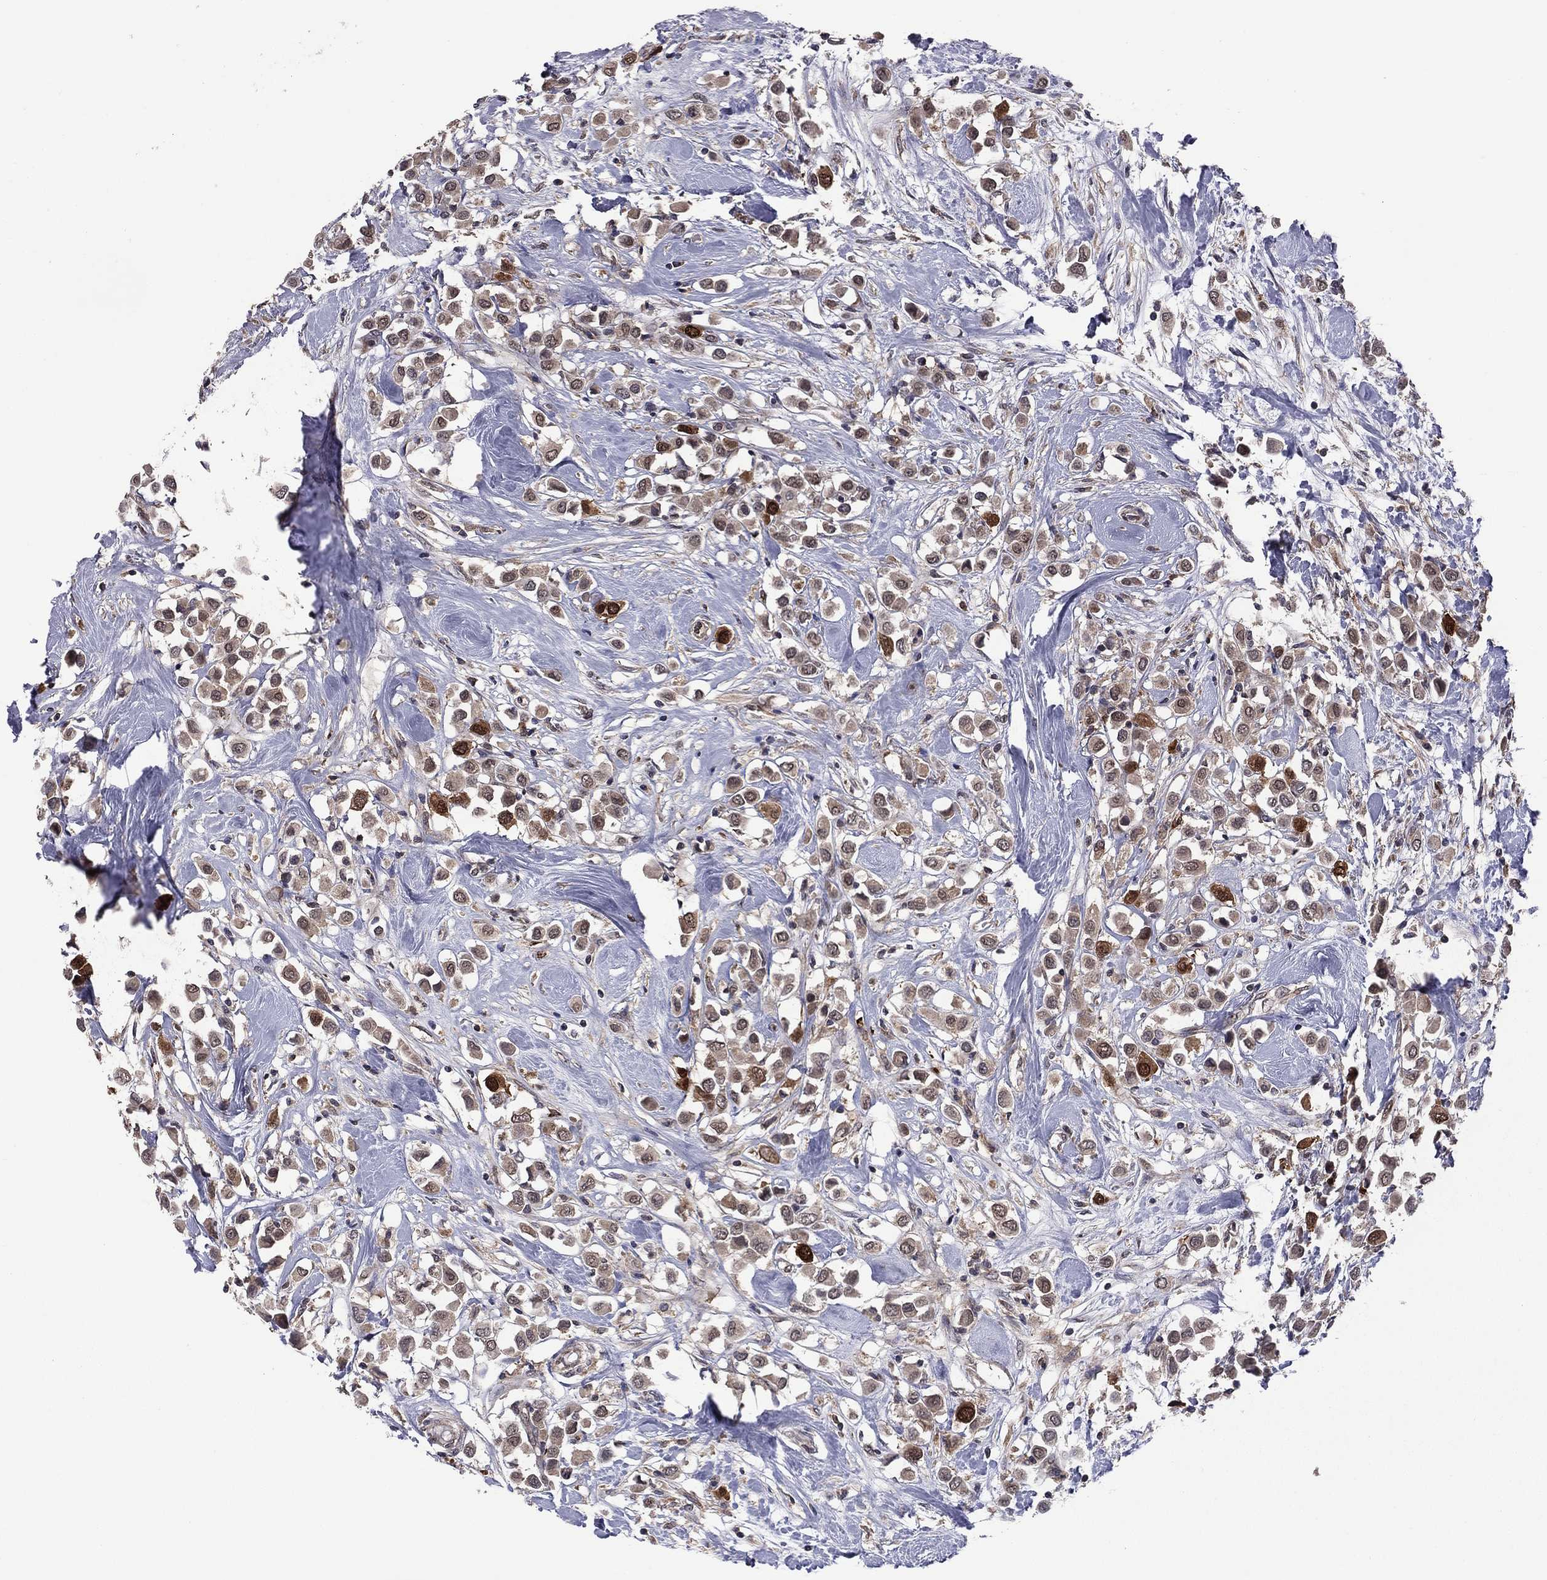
{"staining": {"intensity": "moderate", "quantity": ">75%", "location": "cytoplasmic/membranous"}, "tissue": "breast cancer", "cell_type": "Tumor cells", "image_type": "cancer", "snomed": [{"axis": "morphology", "description": "Duct carcinoma"}, {"axis": "topography", "description": "Breast"}], "caption": "Approximately >75% of tumor cells in human breast cancer demonstrate moderate cytoplasmic/membranous protein positivity as visualized by brown immunohistochemical staining.", "gene": "GPAA1", "patient": {"sex": "female", "age": 61}}